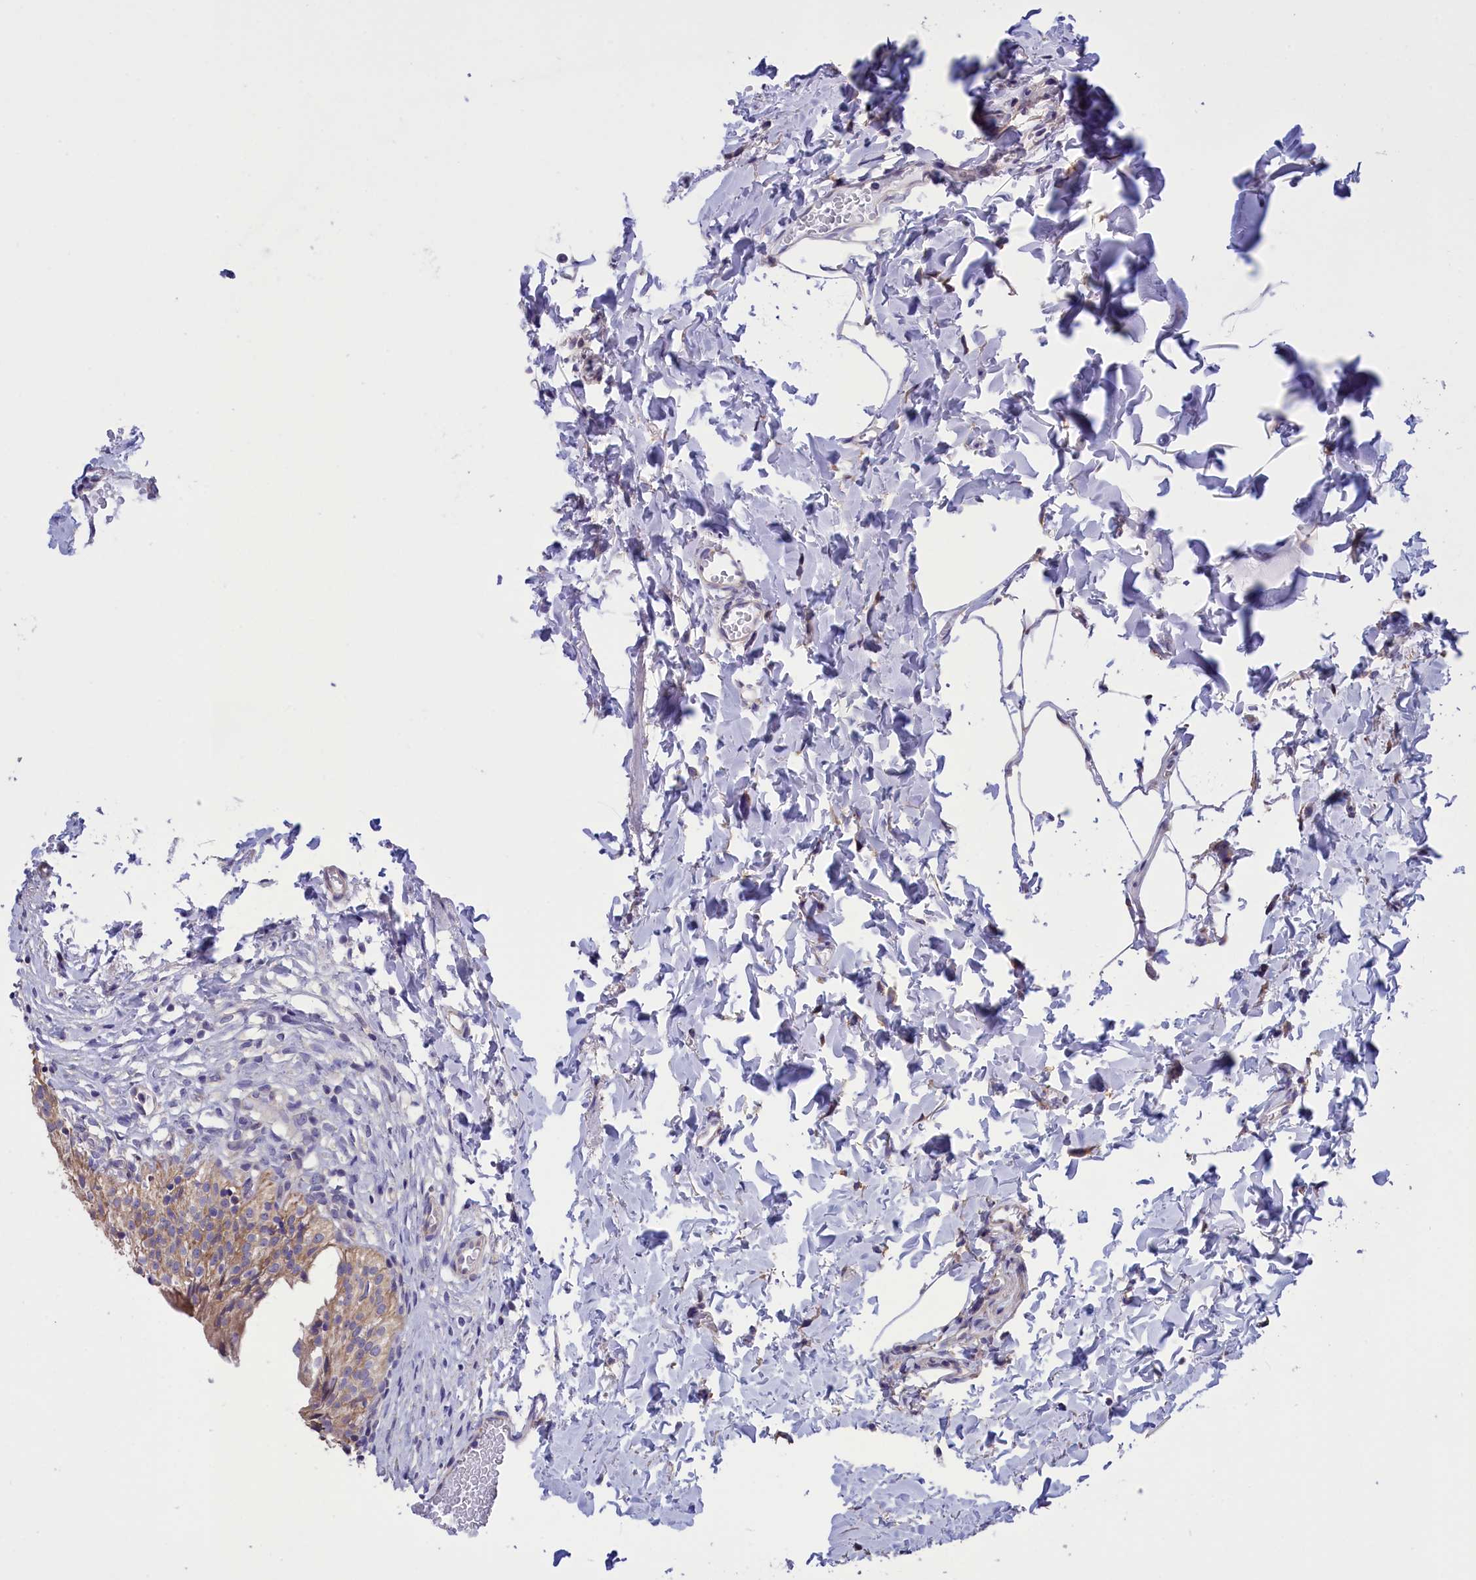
{"staining": {"intensity": "moderate", "quantity": "25%-75%", "location": "cytoplasmic/membranous"}, "tissue": "urinary bladder", "cell_type": "Urothelial cells", "image_type": "normal", "snomed": [{"axis": "morphology", "description": "Normal tissue, NOS"}, {"axis": "topography", "description": "Urinary bladder"}], "caption": "High-power microscopy captured an immunohistochemistry micrograph of normal urinary bladder, revealing moderate cytoplasmic/membranous positivity in about 25%-75% of urothelial cells. Nuclei are stained in blue.", "gene": "CYP2U1", "patient": {"sex": "male", "age": 55}}